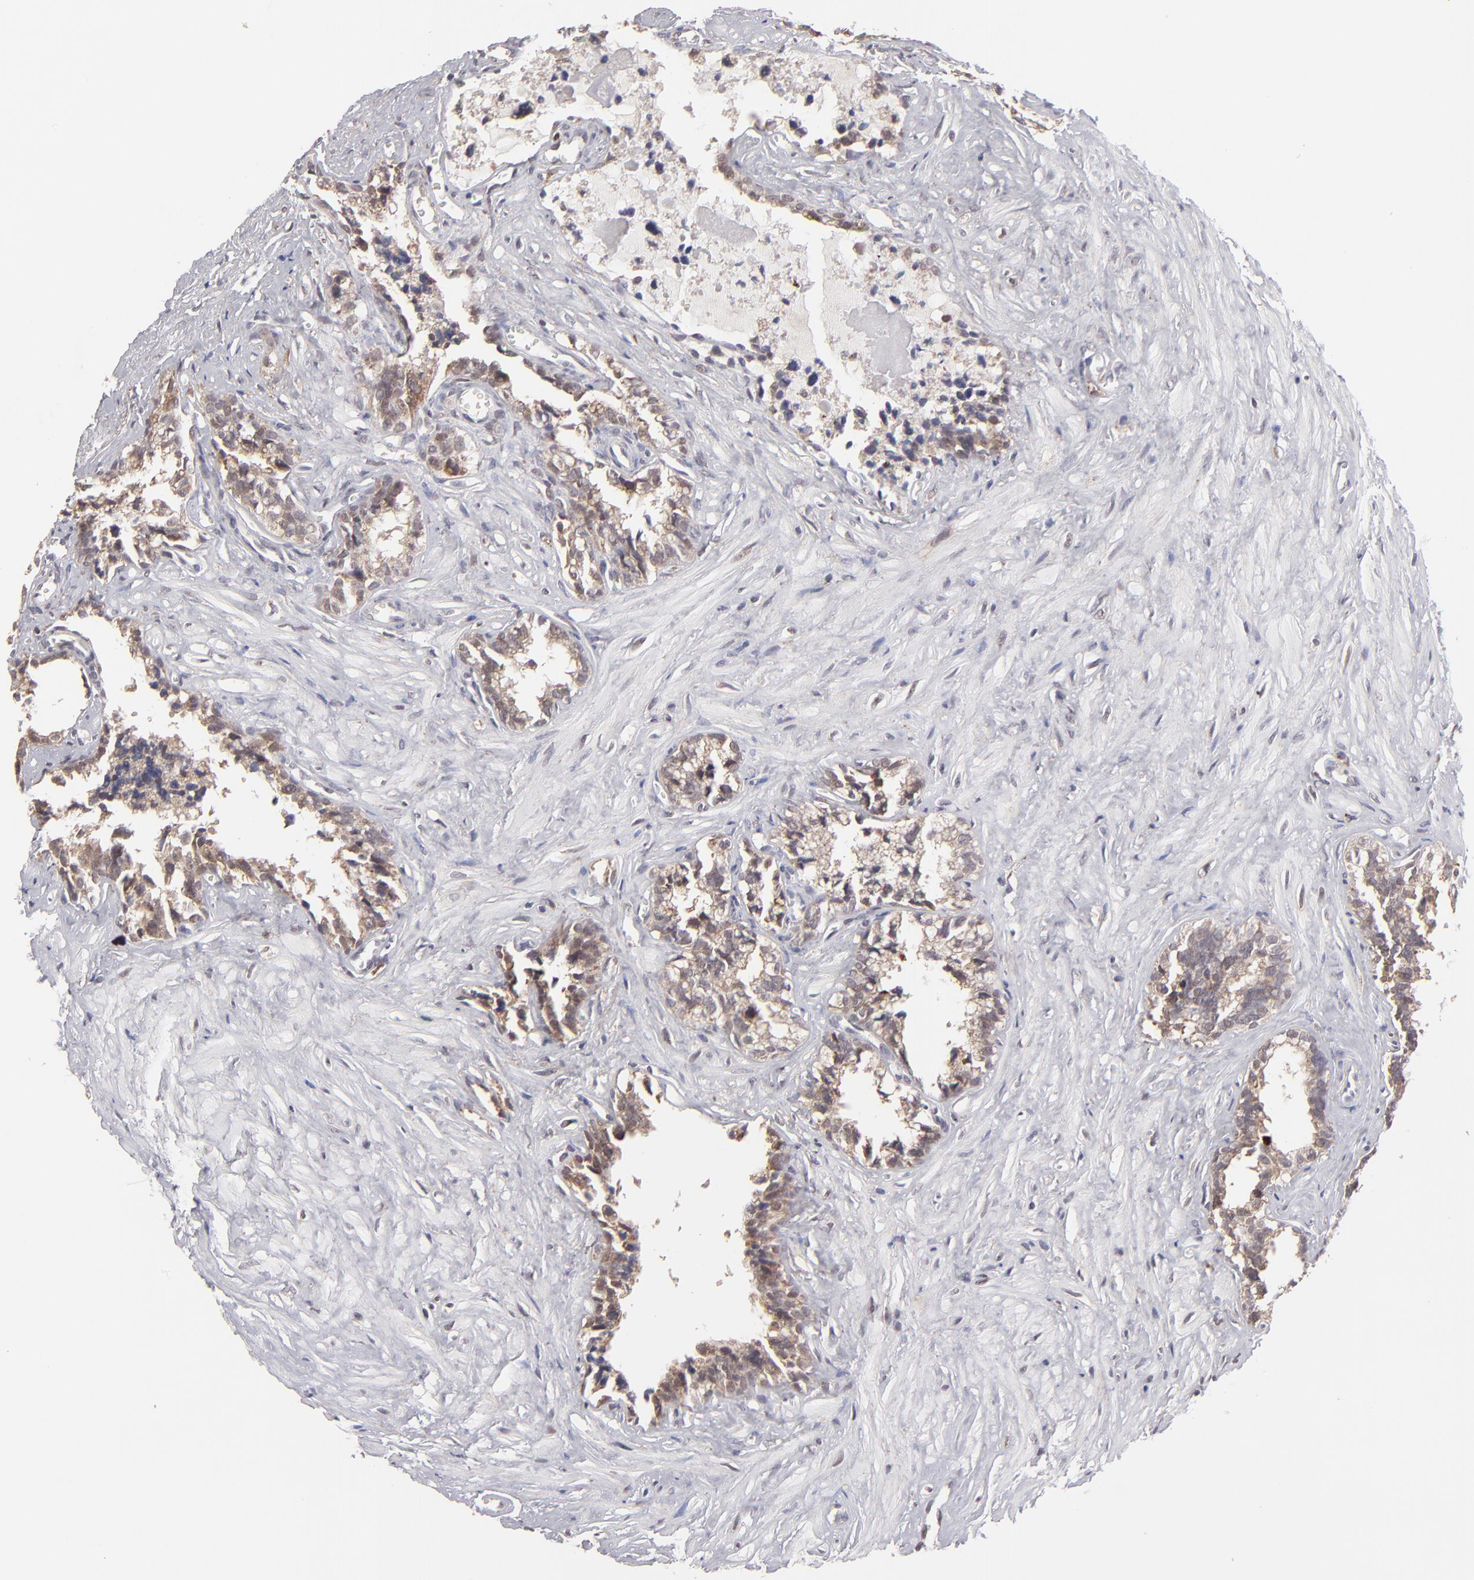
{"staining": {"intensity": "weak", "quantity": ">75%", "location": "cytoplasmic/membranous,nuclear"}, "tissue": "seminal vesicle", "cell_type": "Glandular cells", "image_type": "normal", "snomed": [{"axis": "morphology", "description": "Normal tissue, NOS"}, {"axis": "topography", "description": "Seminal veicle"}], "caption": "Immunohistochemistry micrograph of normal seminal vesicle: seminal vesicle stained using IHC exhibits low levels of weak protein expression localized specifically in the cytoplasmic/membranous,nuclear of glandular cells, appearing as a cytoplasmic/membranous,nuclear brown color.", "gene": "SLC15A1", "patient": {"sex": "male", "age": 60}}